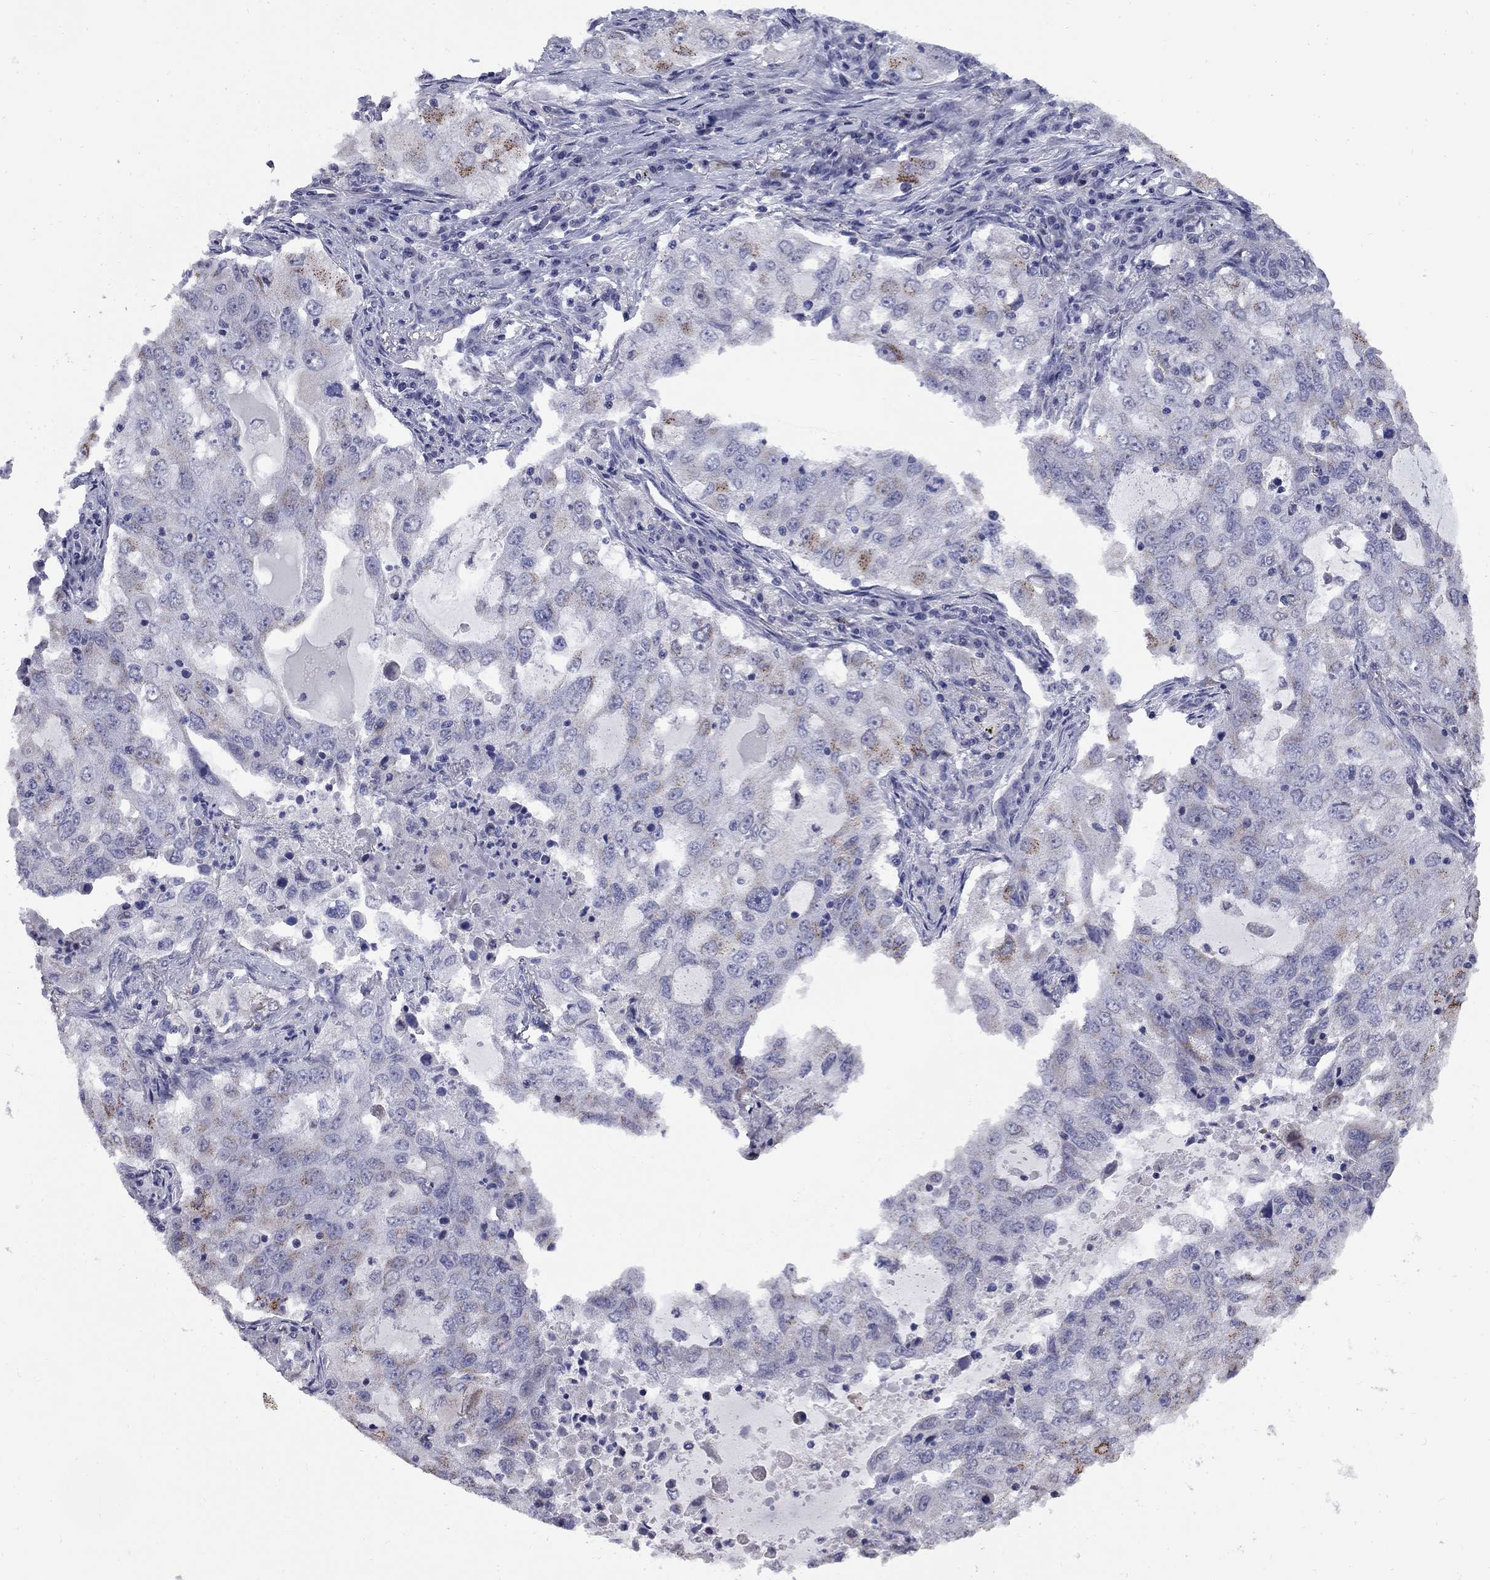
{"staining": {"intensity": "strong", "quantity": "<25%", "location": "cytoplasmic/membranous"}, "tissue": "lung cancer", "cell_type": "Tumor cells", "image_type": "cancer", "snomed": [{"axis": "morphology", "description": "Adenocarcinoma, NOS"}, {"axis": "topography", "description": "Lung"}], "caption": "Lung adenocarcinoma stained with a brown dye exhibits strong cytoplasmic/membranous positive positivity in about <25% of tumor cells.", "gene": "HTR4", "patient": {"sex": "female", "age": 61}}